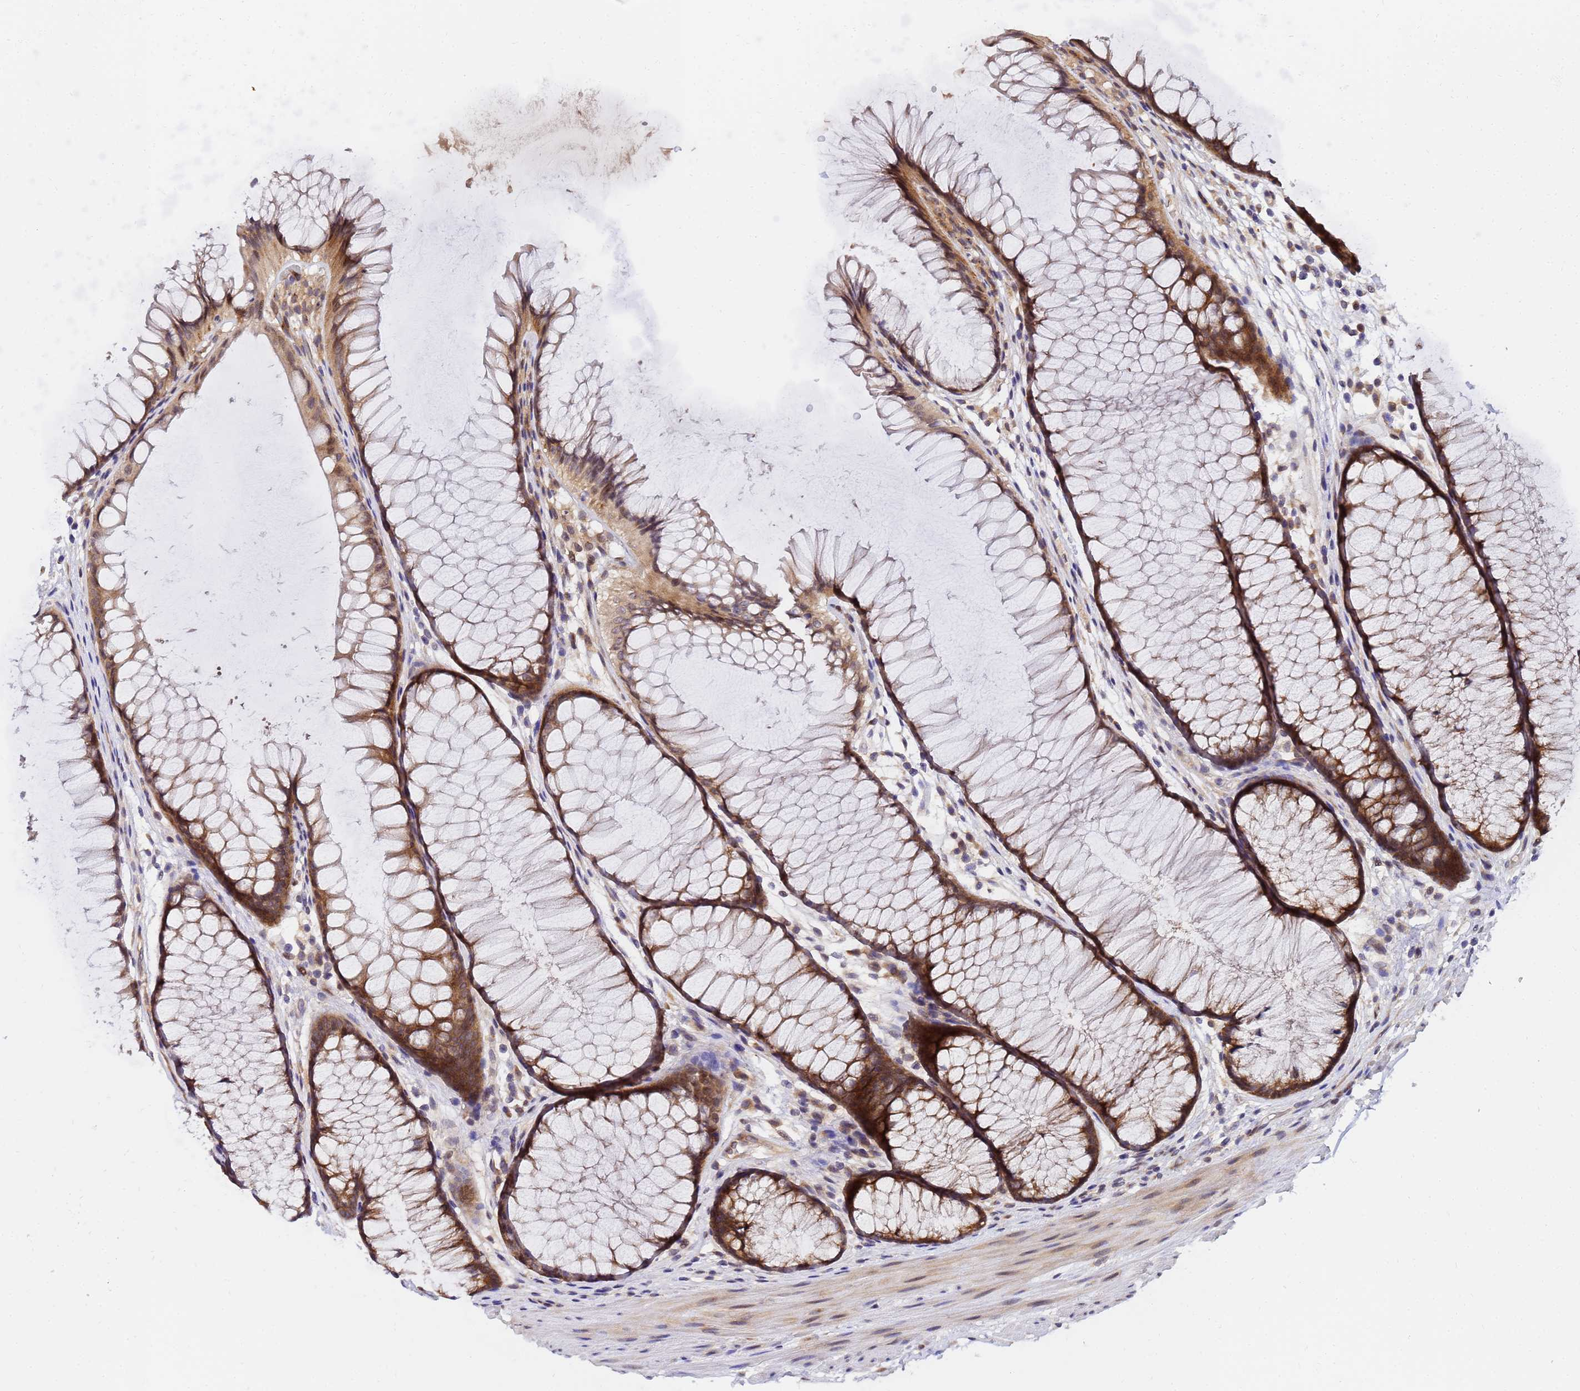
{"staining": {"intensity": "moderate", "quantity": ">75%", "location": "cytoplasmic/membranous"}, "tissue": "colon", "cell_type": "Endothelial cells", "image_type": "normal", "snomed": [{"axis": "morphology", "description": "Normal tissue, NOS"}, {"axis": "topography", "description": "Colon"}], "caption": "Unremarkable colon was stained to show a protein in brown. There is medium levels of moderate cytoplasmic/membranous staining in about >75% of endothelial cells.", "gene": "UNC93B1", "patient": {"sex": "female", "age": 82}}